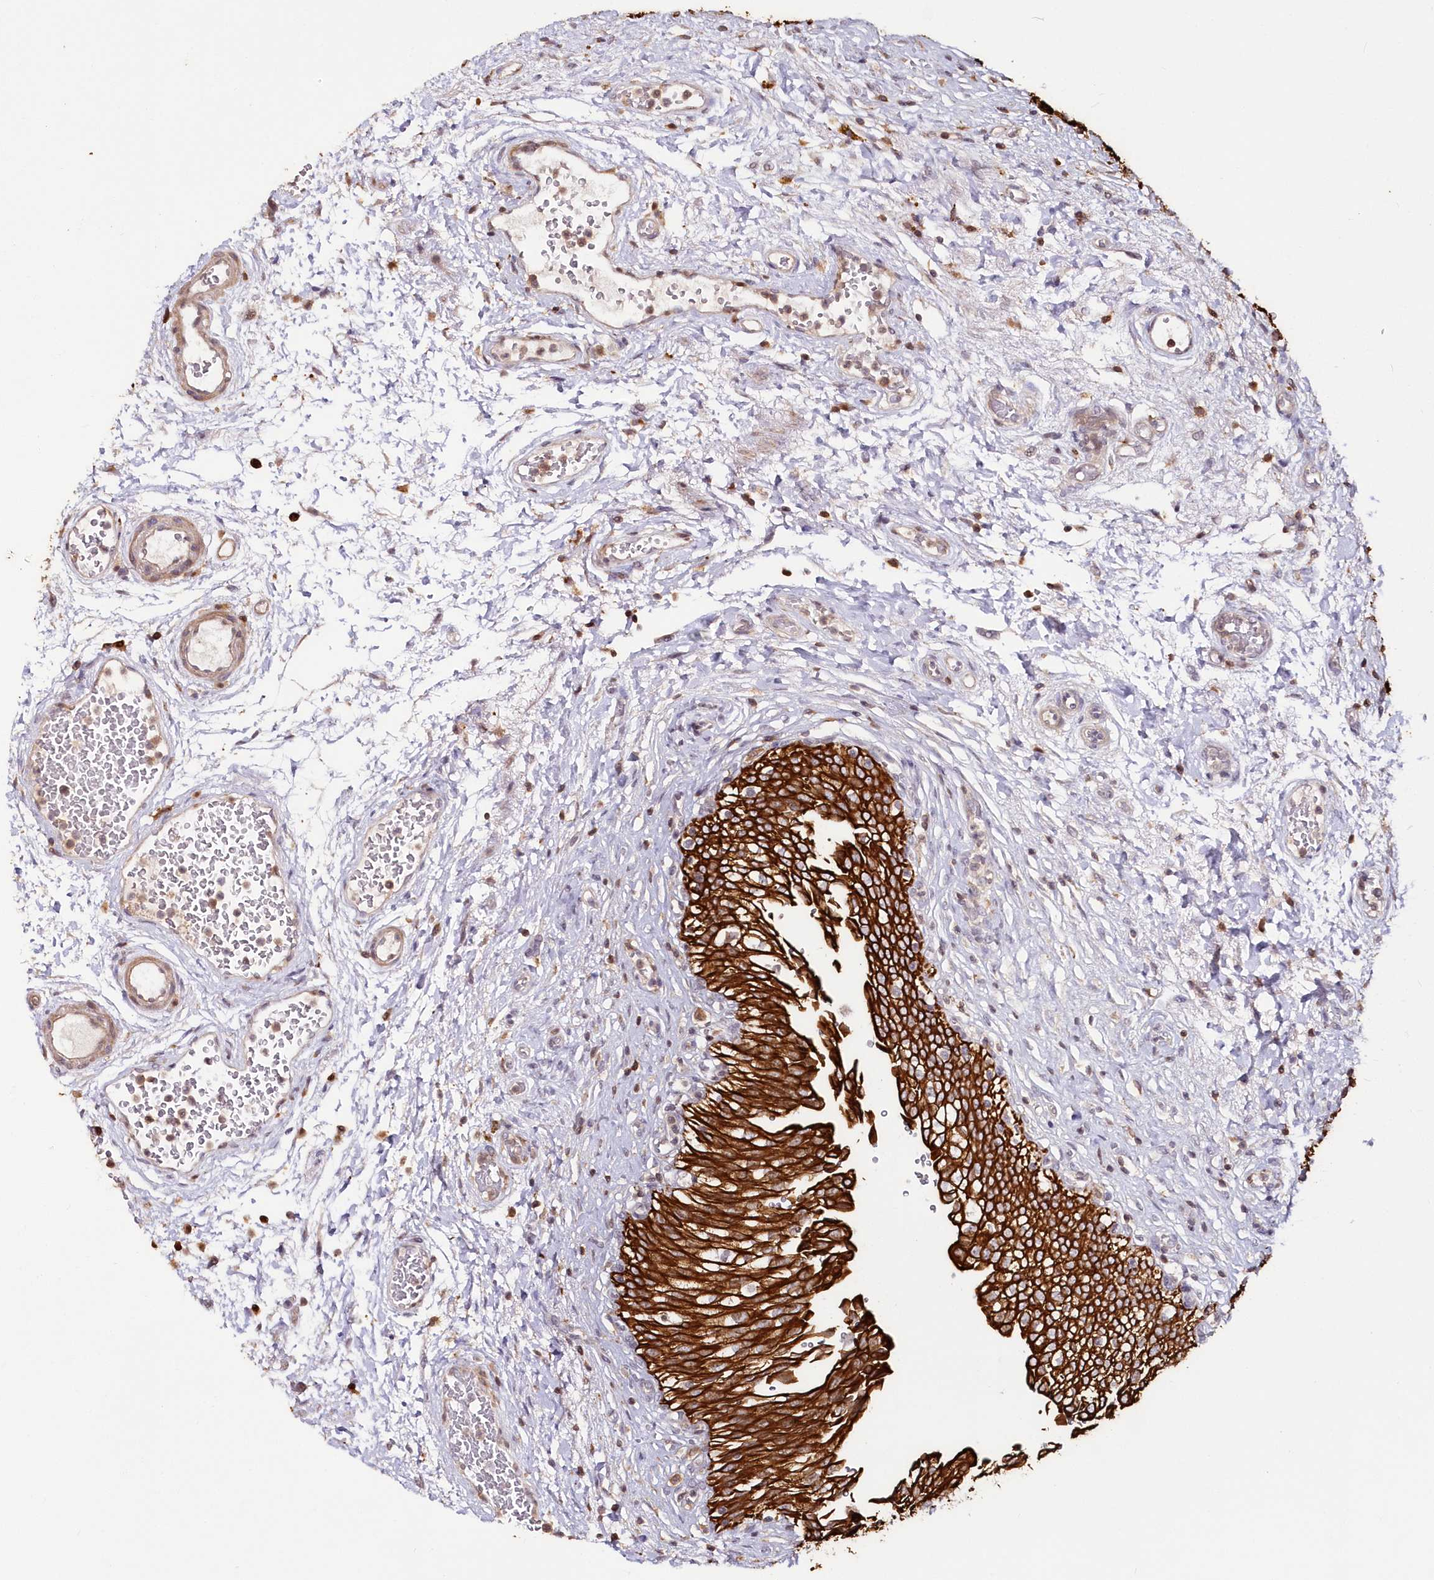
{"staining": {"intensity": "strong", "quantity": ">75%", "location": "cytoplasmic/membranous"}, "tissue": "urinary bladder", "cell_type": "Urothelial cells", "image_type": "normal", "snomed": [{"axis": "morphology", "description": "Urothelial carcinoma, High grade"}, {"axis": "topography", "description": "Urinary bladder"}], "caption": "Urinary bladder stained with DAB immunohistochemistry exhibits high levels of strong cytoplasmic/membranous expression in about >75% of urothelial cells. The staining was performed using DAB (3,3'-diaminobenzidine), with brown indicating positive protein expression. Nuclei are stained blue with hematoxylin.", "gene": "SNED1", "patient": {"sex": "male", "age": 46}}